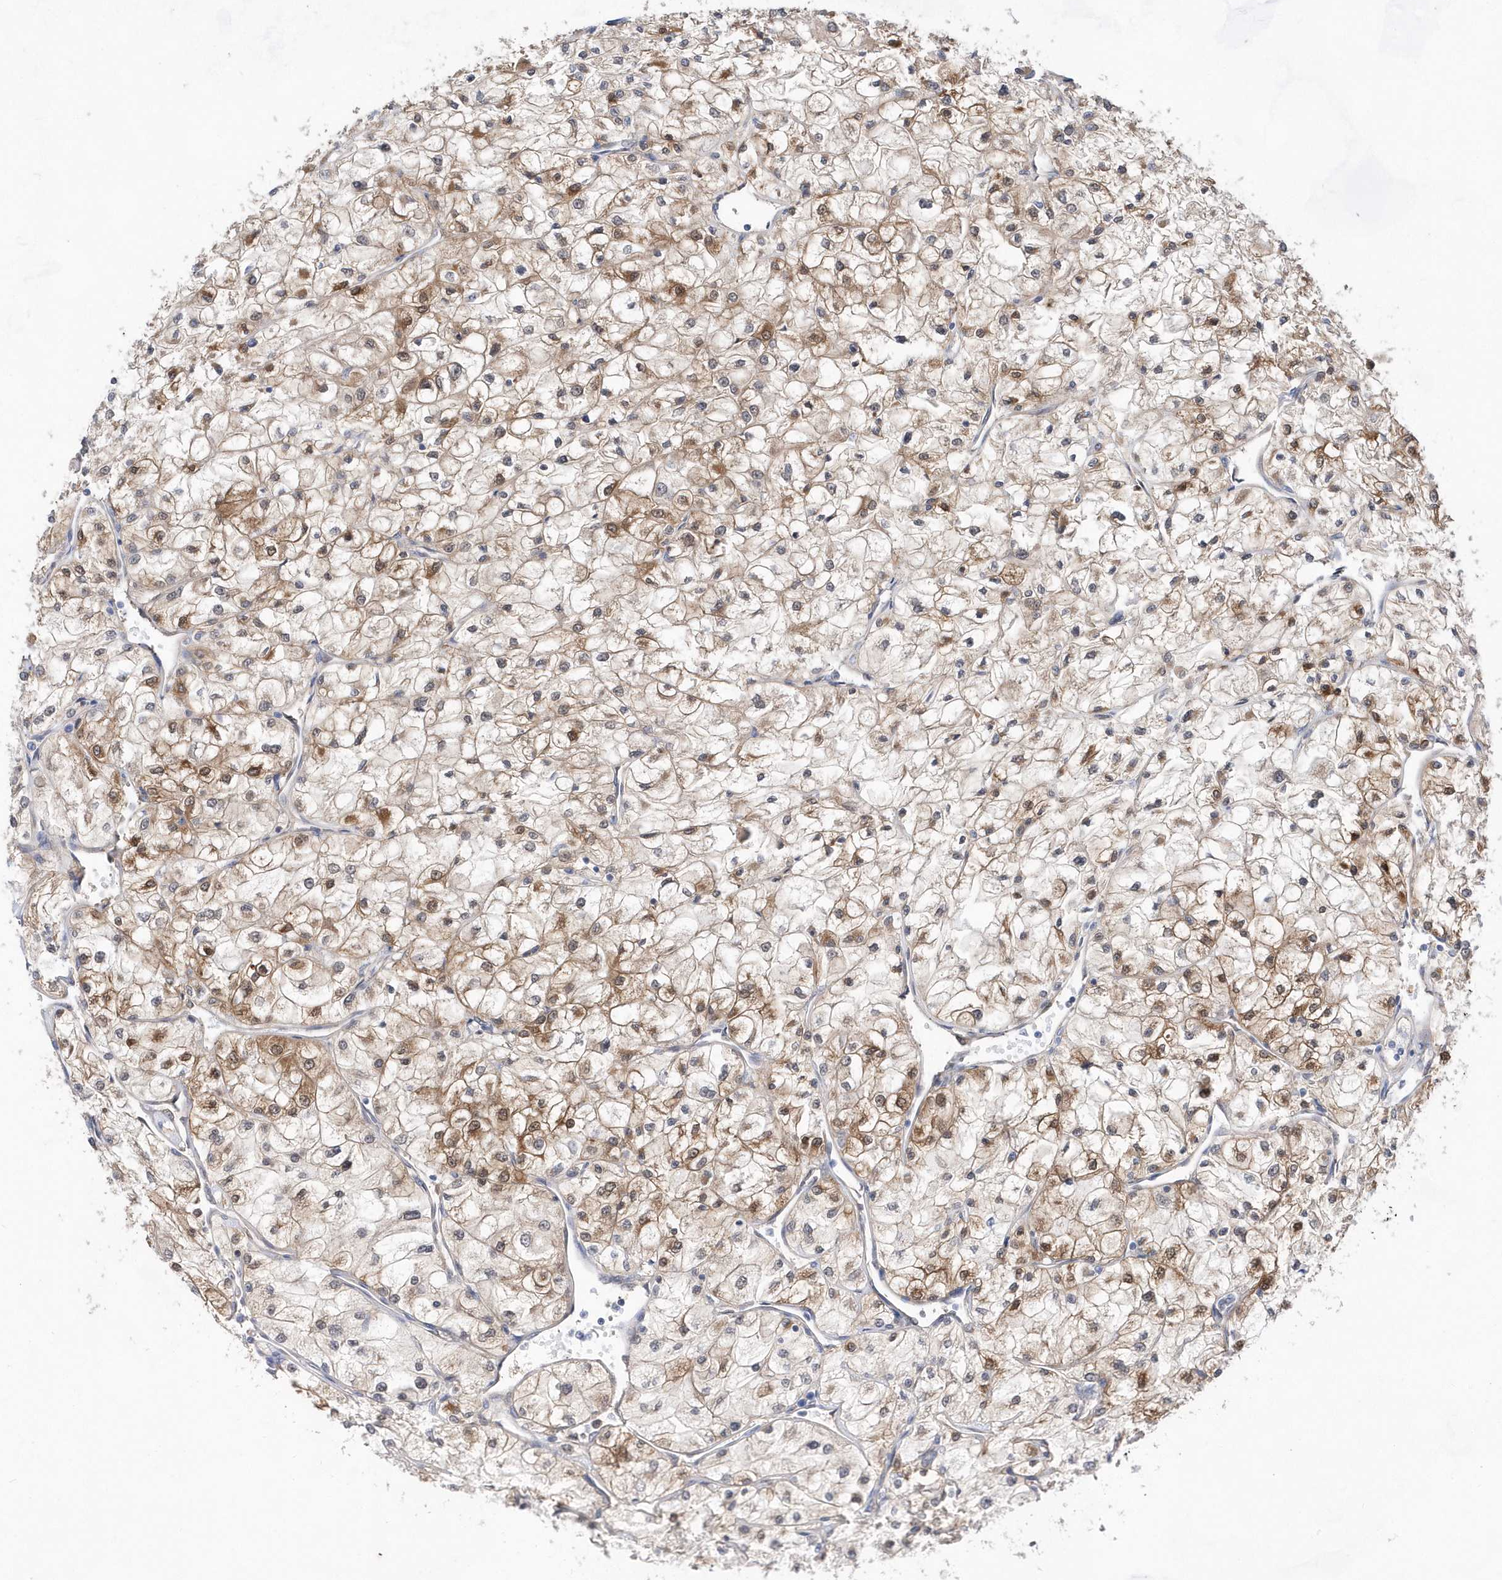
{"staining": {"intensity": "moderate", "quantity": ">75%", "location": "cytoplasmic/membranous,nuclear"}, "tissue": "renal cancer", "cell_type": "Tumor cells", "image_type": "cancer", "snomed": [{"axis": "morphology", "description": "Adenocarcinoma, NOS"}, {"axis": "topography", "description": "Kidney"}], "caption": "Adenocarcinoma (renal) was stained to show a protein in brown. There is medium levels of moderate cytoplasmic/membranous and nuclear expression in approximately >75% of tumor cells. (DAB (3,3'-diaminobenzidine) IHC, brown staining for protein, blue staining for nuclei).", "gene": "BDH2", "patient": {"sex": "male", "age": 80}}